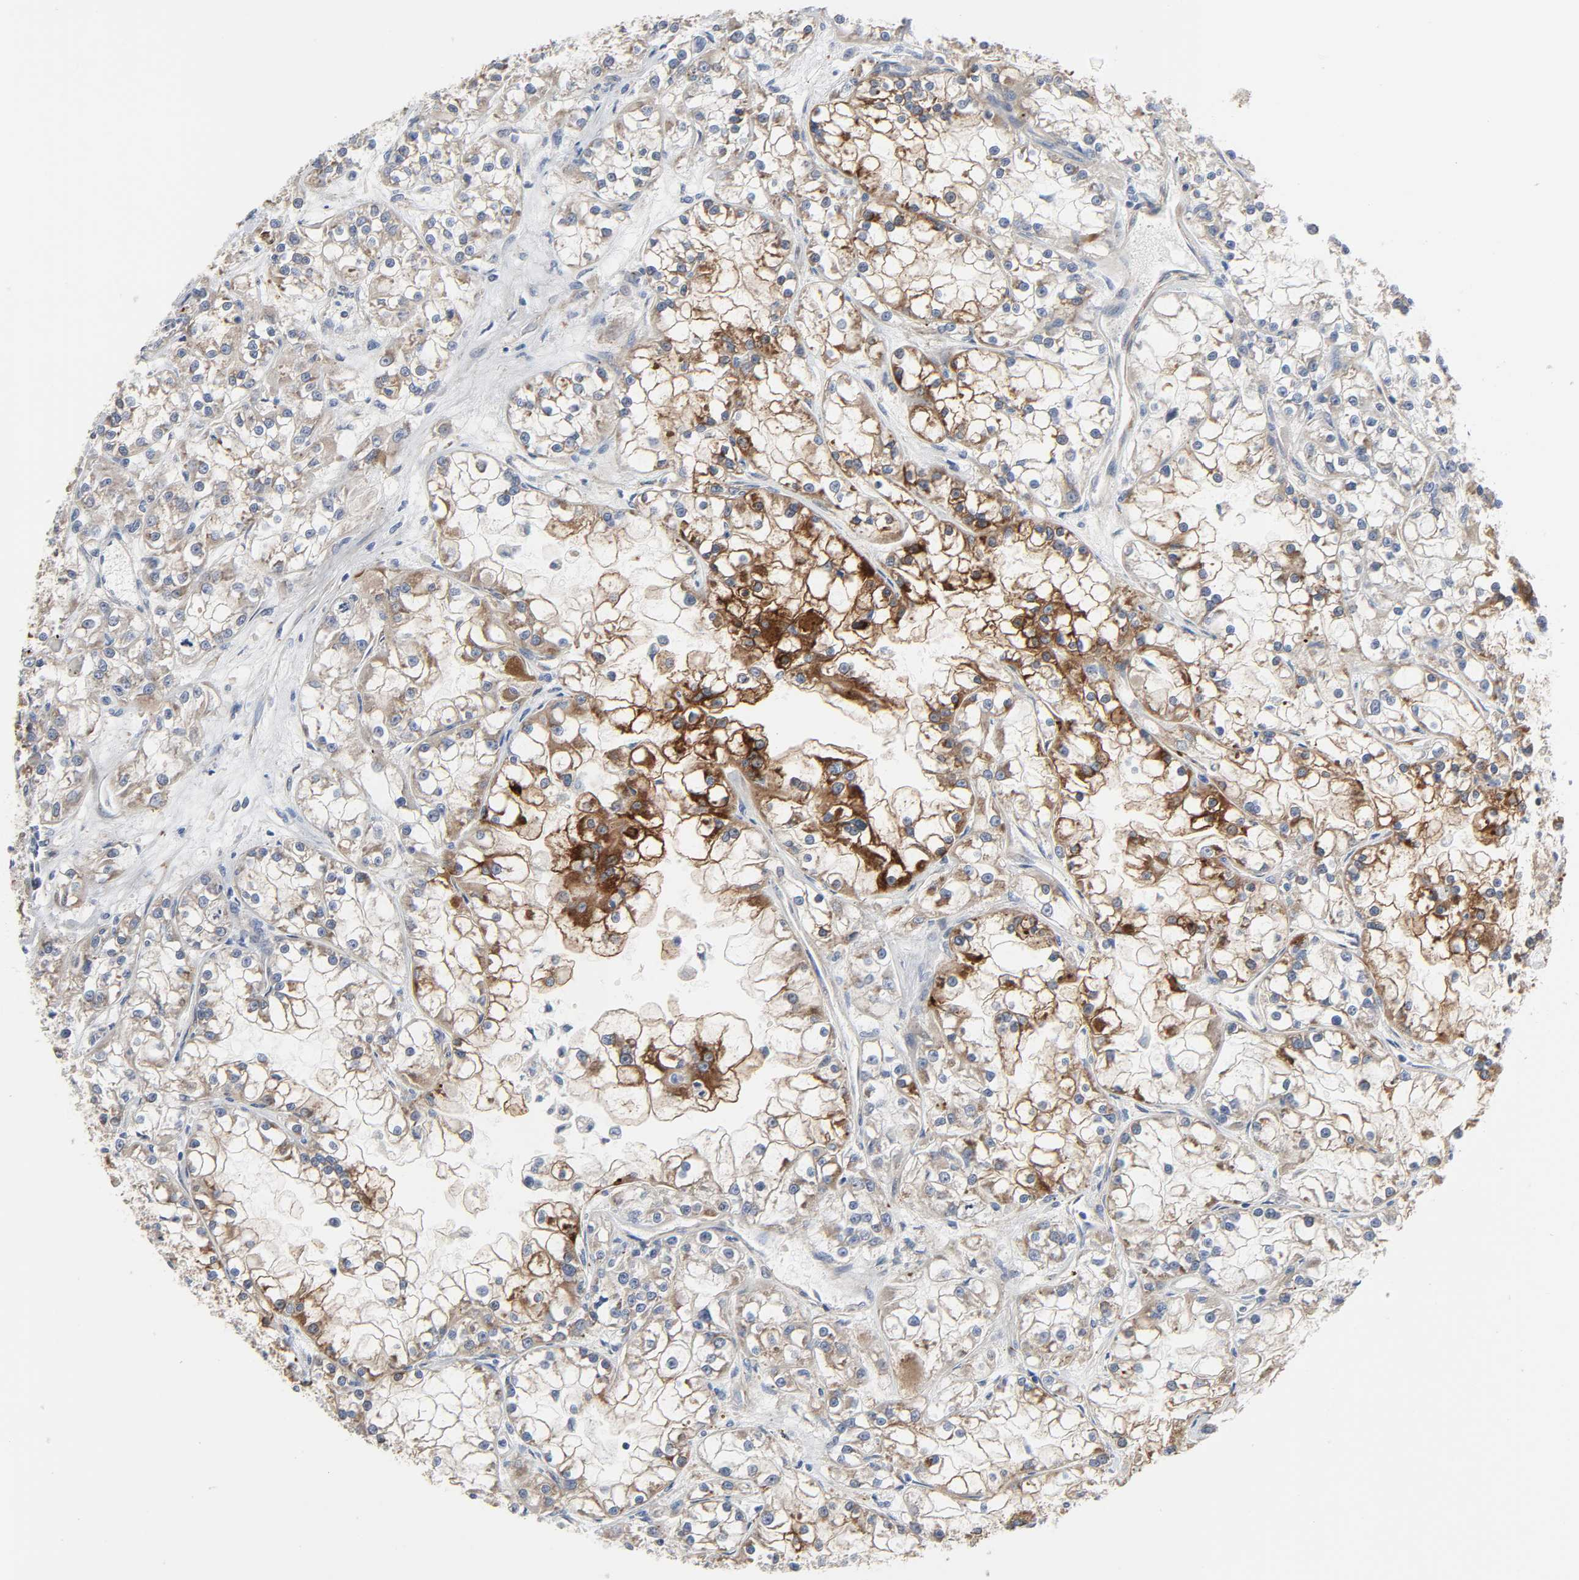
{"staining": {"intensity": "moderate", "quantity": "25%-75%", "location": "cytoplasmic/membranous"}, "tissue": "renal cancer", "cell_type": "Tumor cells", "image_type": "cancer", "snomed": [{"axis": "morphology", "description": "Adenocarcinoma, NOS"}, {"axis": "topography", "description": "Kidney"}], "caption": "Immunohistochemical staining of adenocarcinoma (renal) shows medium levels of moderate cytoplasmic/membranous protein positivity in approximately 25%-75% of tumor cells. (DAB IHC, brown staining for protein, blue staining for nuclei).", "gene": "ARHGAP1", "patient": {"sex": "female", "age": 52}}